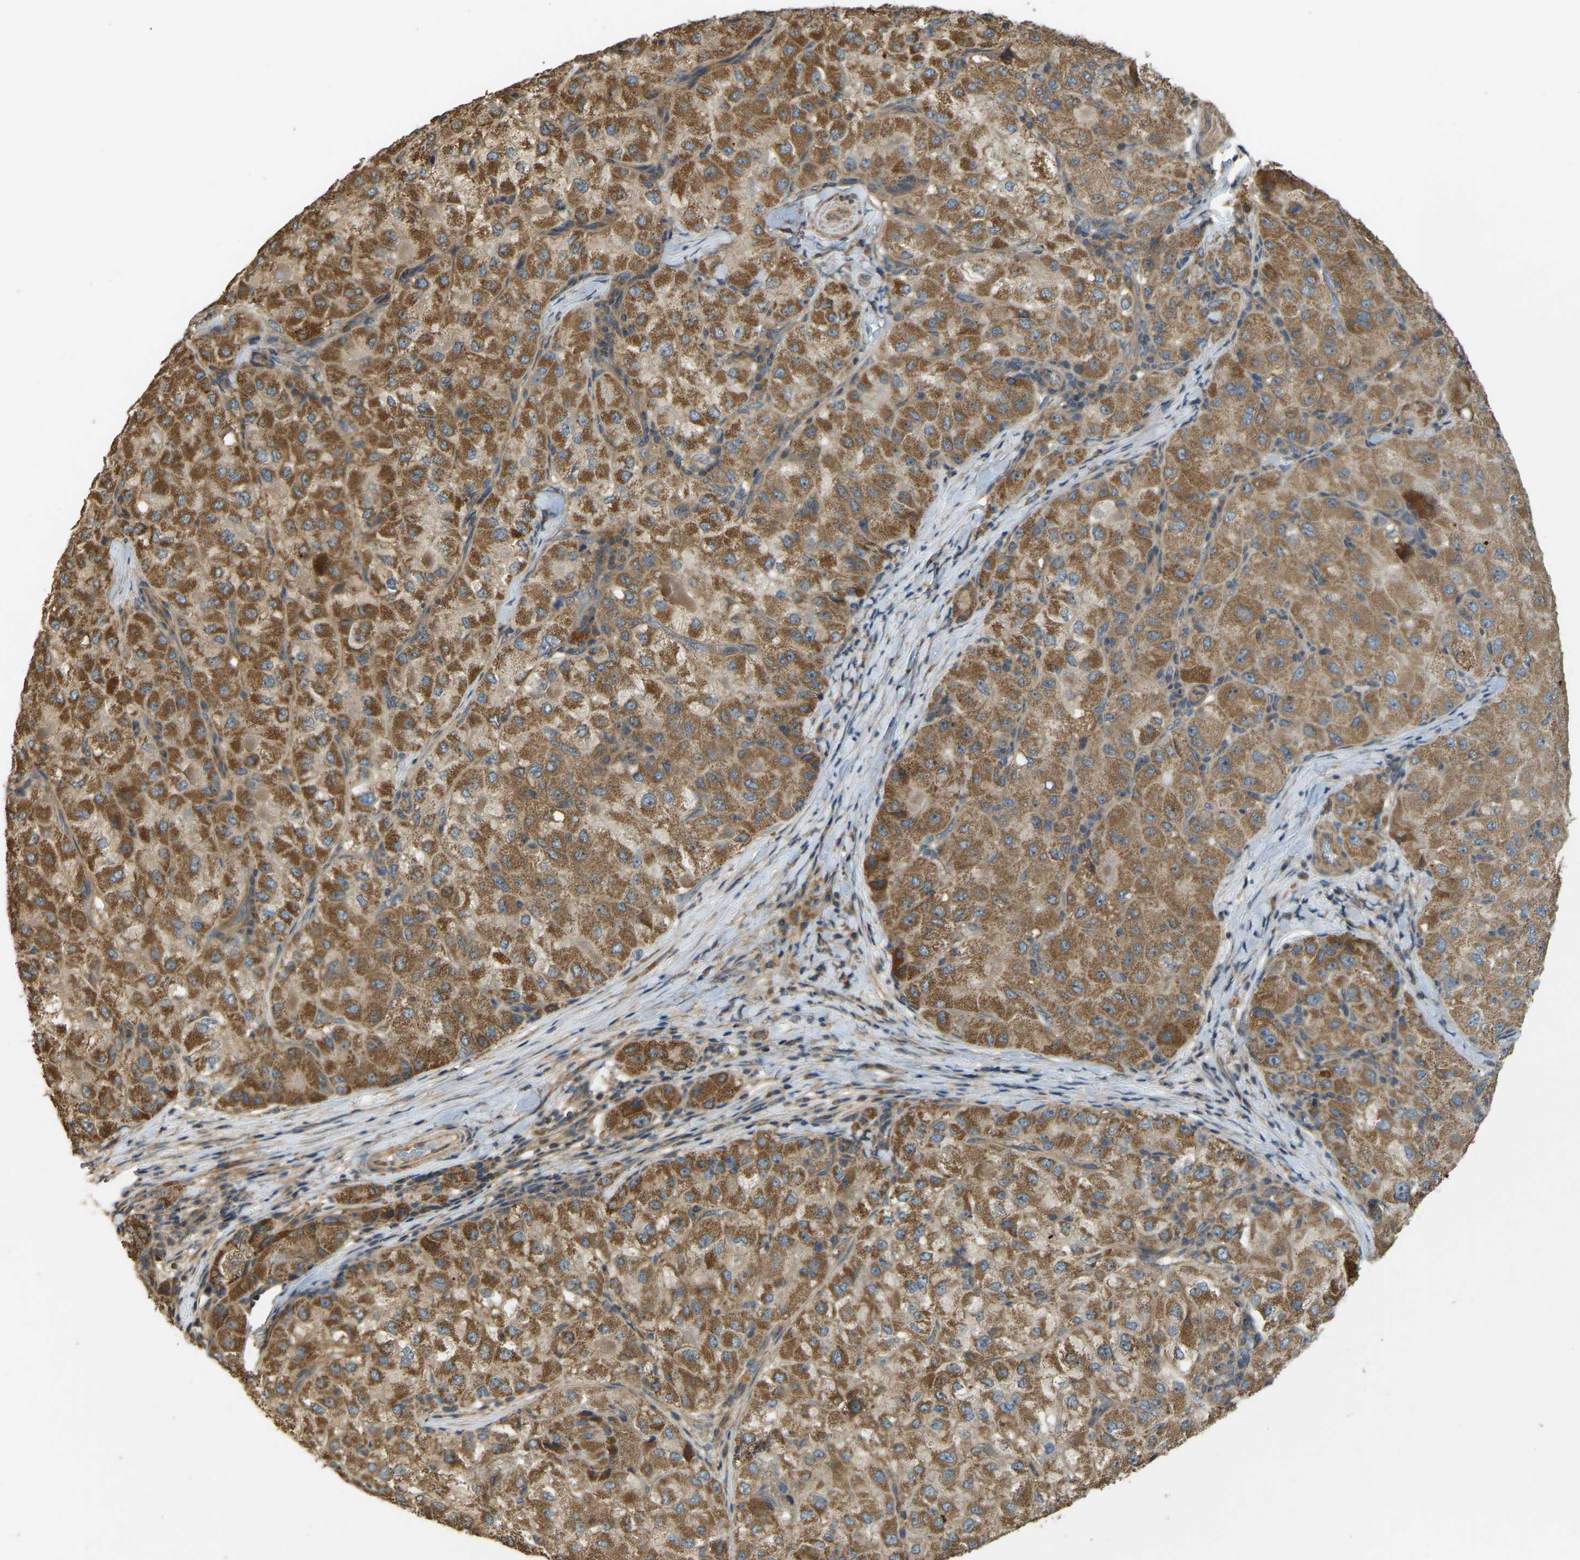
{"staining": {"intensity": "moderate", "quantity": ">75%", "location": "cytoplasmic/membranous"}, "tissue": "liver cancer", "cell_type": "Tumor cells", "image_type": "cancer", "snomed": [{"axis": "morphology", "description": "Carcinoma, Hepatocellular, NOS"}, {"axis": "topography", "description": "Liver"}], "caption": "Liver hepatocellular carcinoma was stained to show a protein in brown. There is medium levels of moderate cytoplasmic/membranous positivity in about >75% of tumor cells. Nuclei are stained in blue.", "gene": "GNG2", "patient": {"sex": "male", "age": 80}}